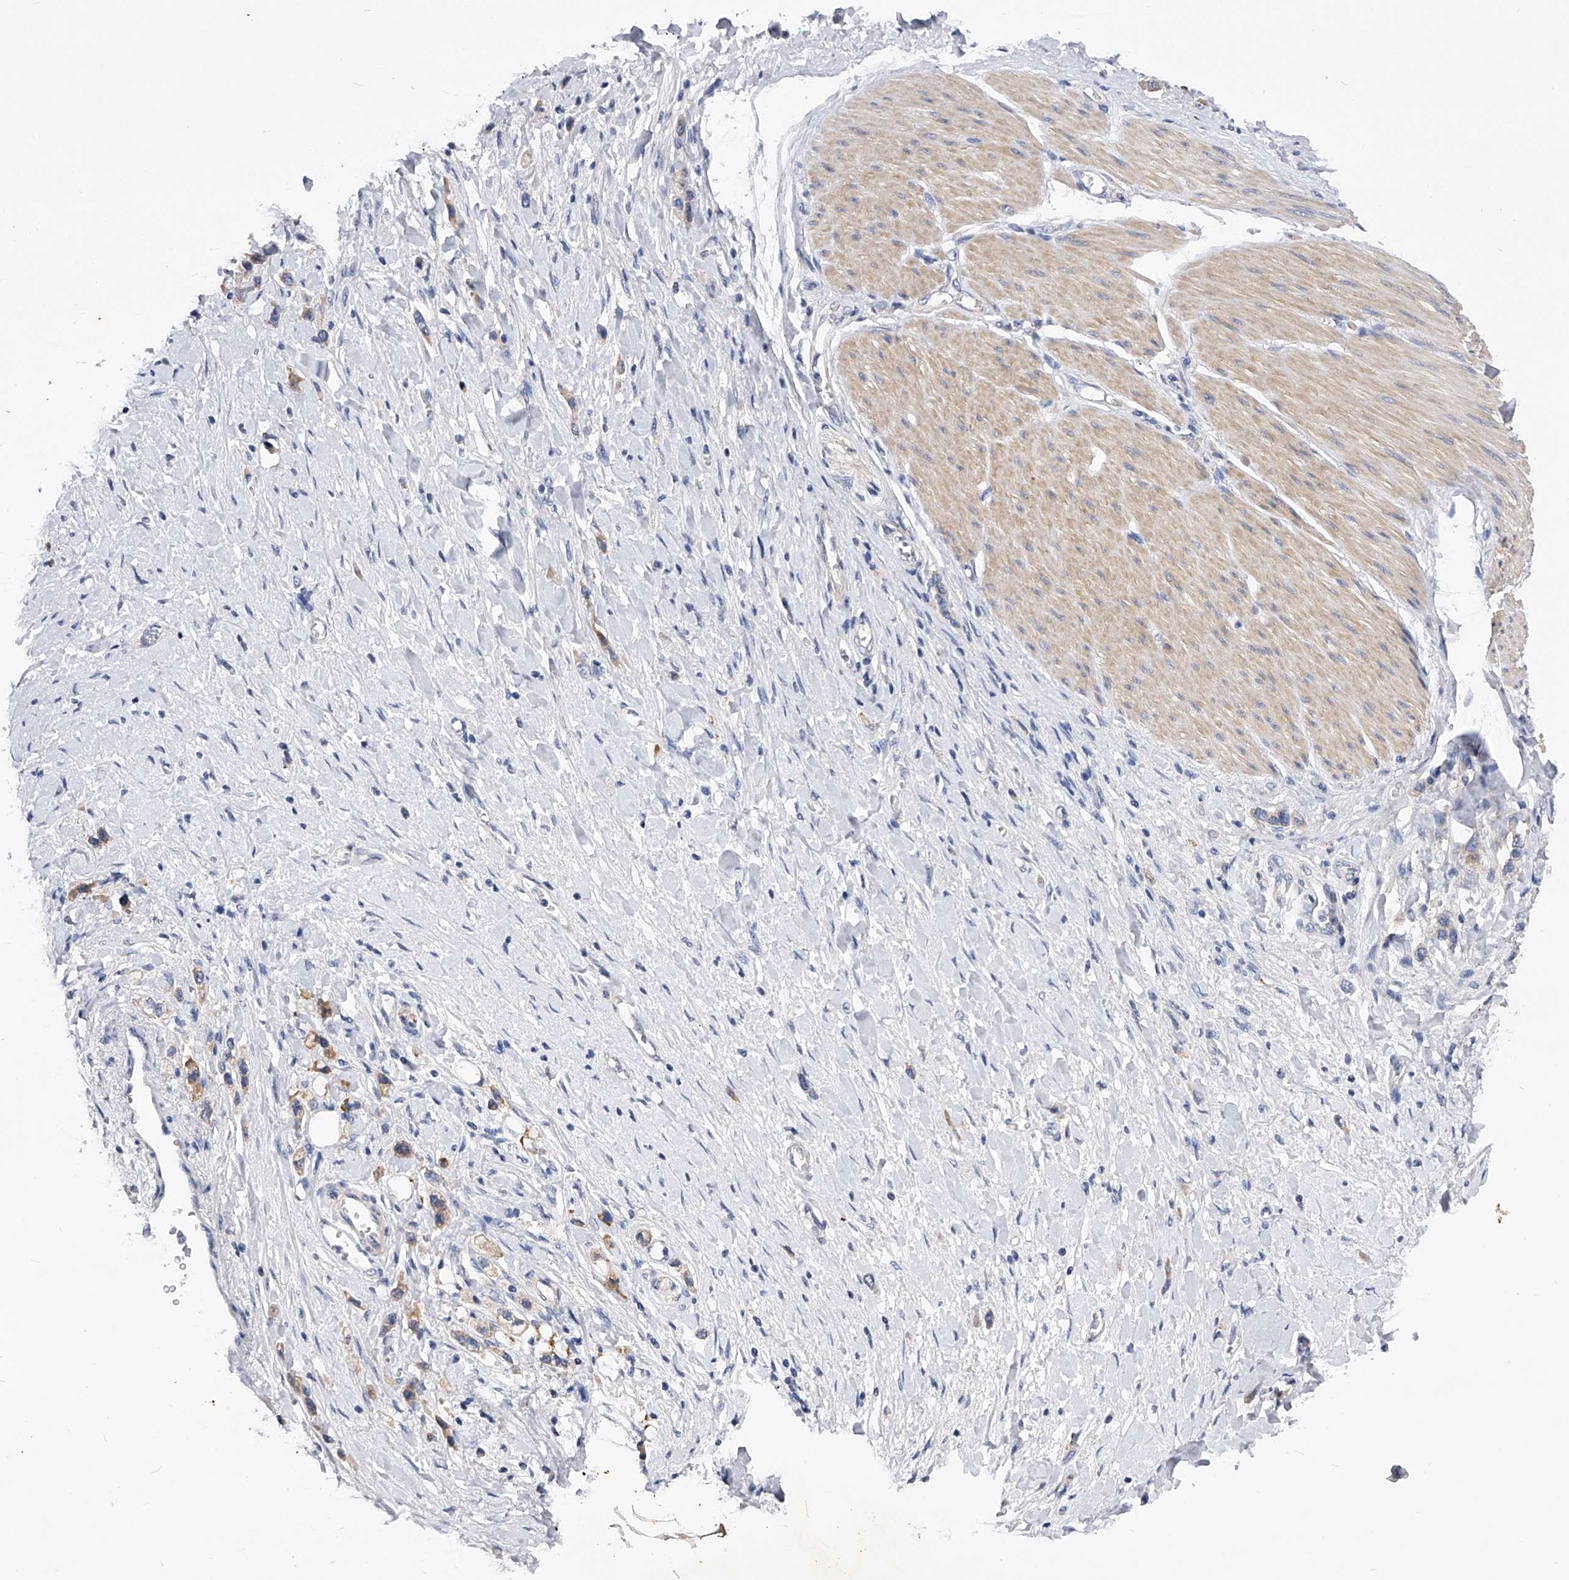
{"staining": {"intensity": "negative", "quantity": "none", "location": "none"}, "tissue": "stomach cancer", "cell_type": "Tumor cells", "image_type": "cancer", "snomed": [{"axis": "morphology", "description": "Adenocarcinoma, NOS"}, {"axis": "topography", "description": "Stomach"}], "caption": "An IHC photomicrograph of stomach cancer is shown. There is no staining in tumor cells of stomach cancer. The staining was performed using DAB (3,3'-diaminobenzidine) to visualize the protein expression in brown, while the nuclei were stained in blue with hematoxylin (Magnification: 20x).", "gene": "PPP5C", "patient": {"sex": "female", "age": 65}}